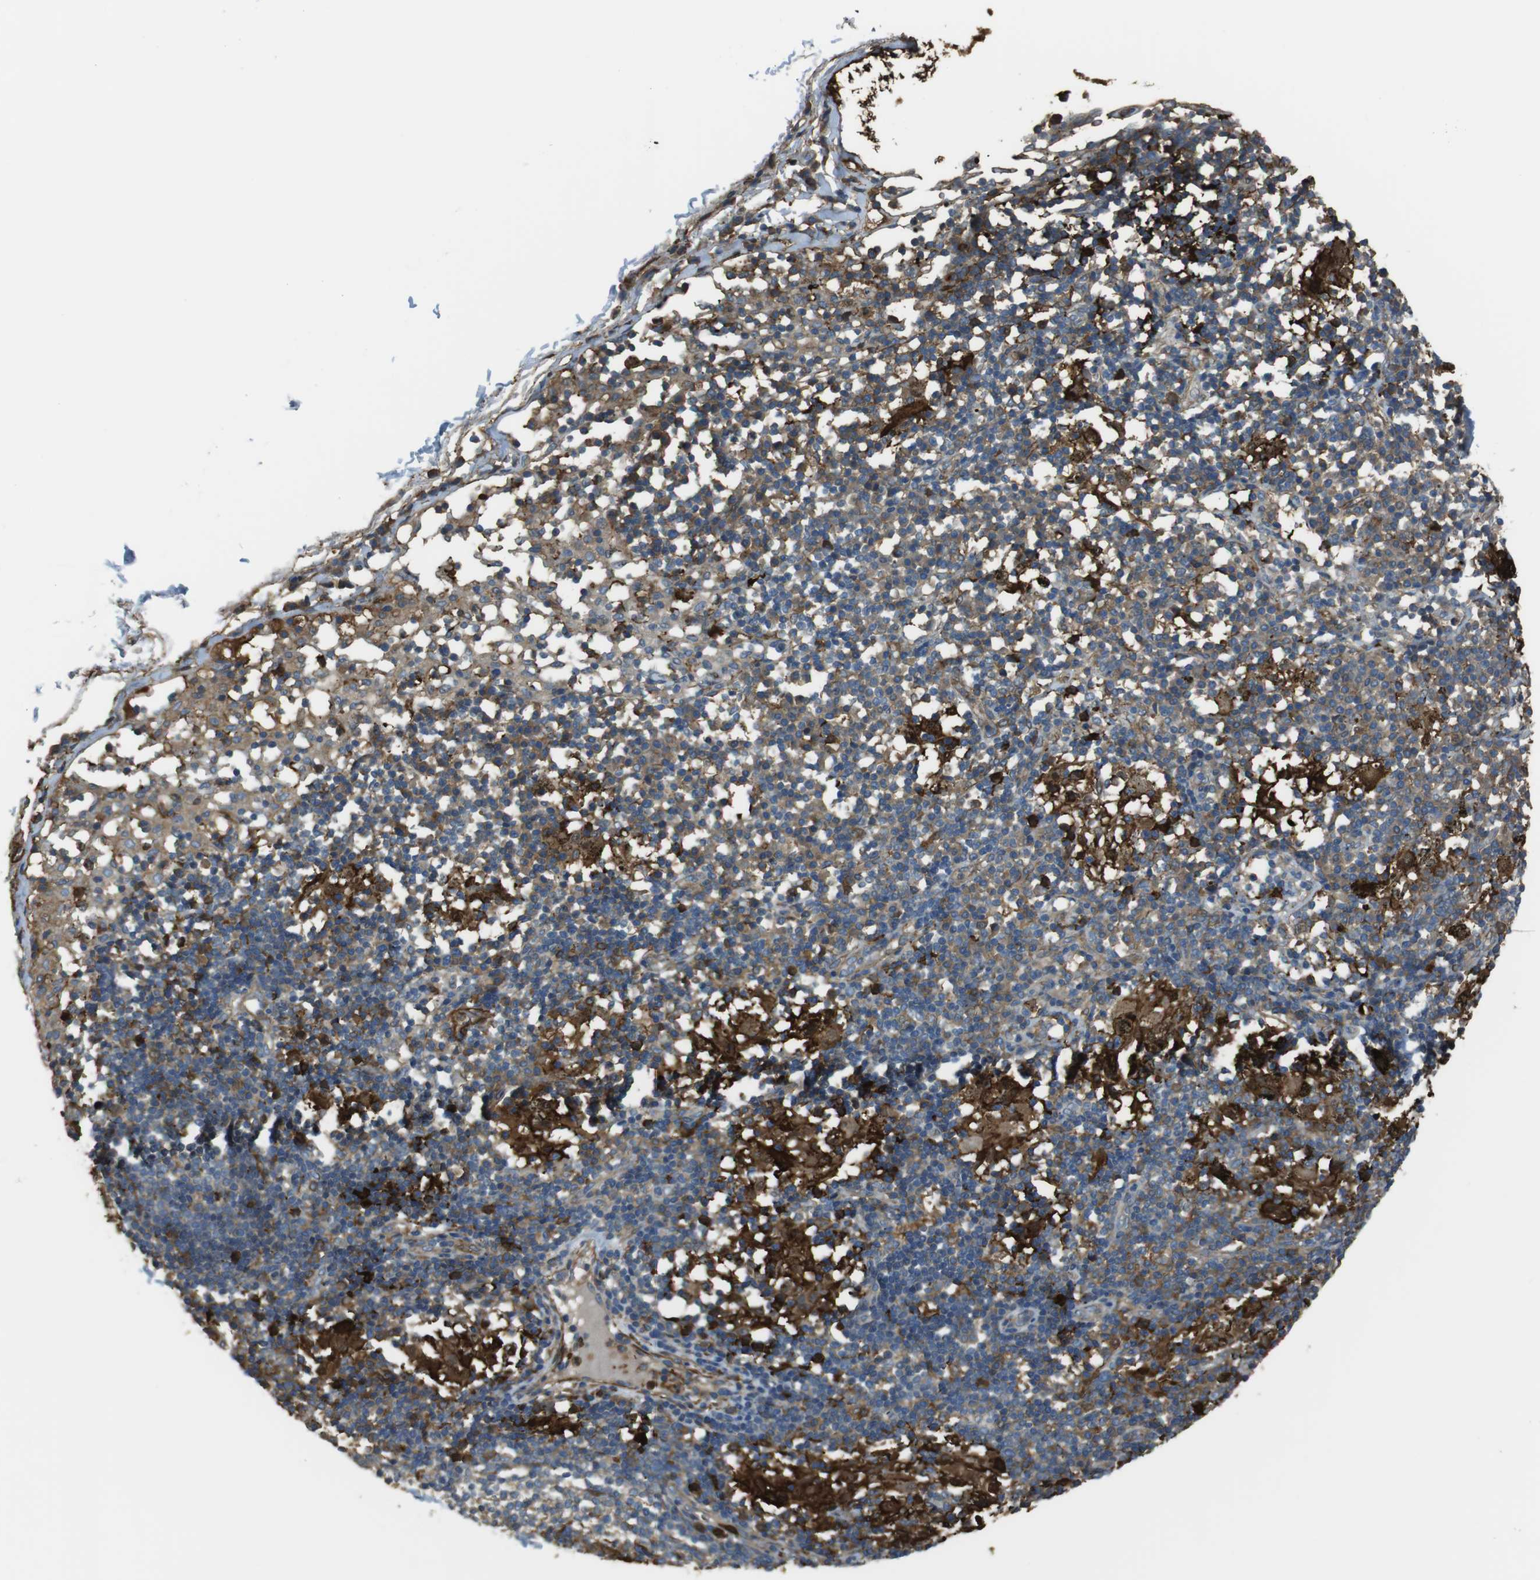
{"staining": {"intensity": "moderate", "quantity": "25%-75%", "location": "cytoplasmic/membranous"}, "tissue": "adipose tissue", "cell_type": "Adipocytes", "image_type": "normal", "snomed": [{"axis": "morphology", "description": "Normal tissue, NOS"}, {"axis": "topography", "description": "Cartilage tissue"}, {"axis": "topography", "description": "Bronchus"}], "caption": "This histopathology image demonstrates IHC staining of unremarkable human adipose tissue, with medium moderate cytoplasmic/membranous staining in about 25%-75% of adipocytes.", "gene": "SFT2D1", "patient": {"sex": "female", "age": 73}}